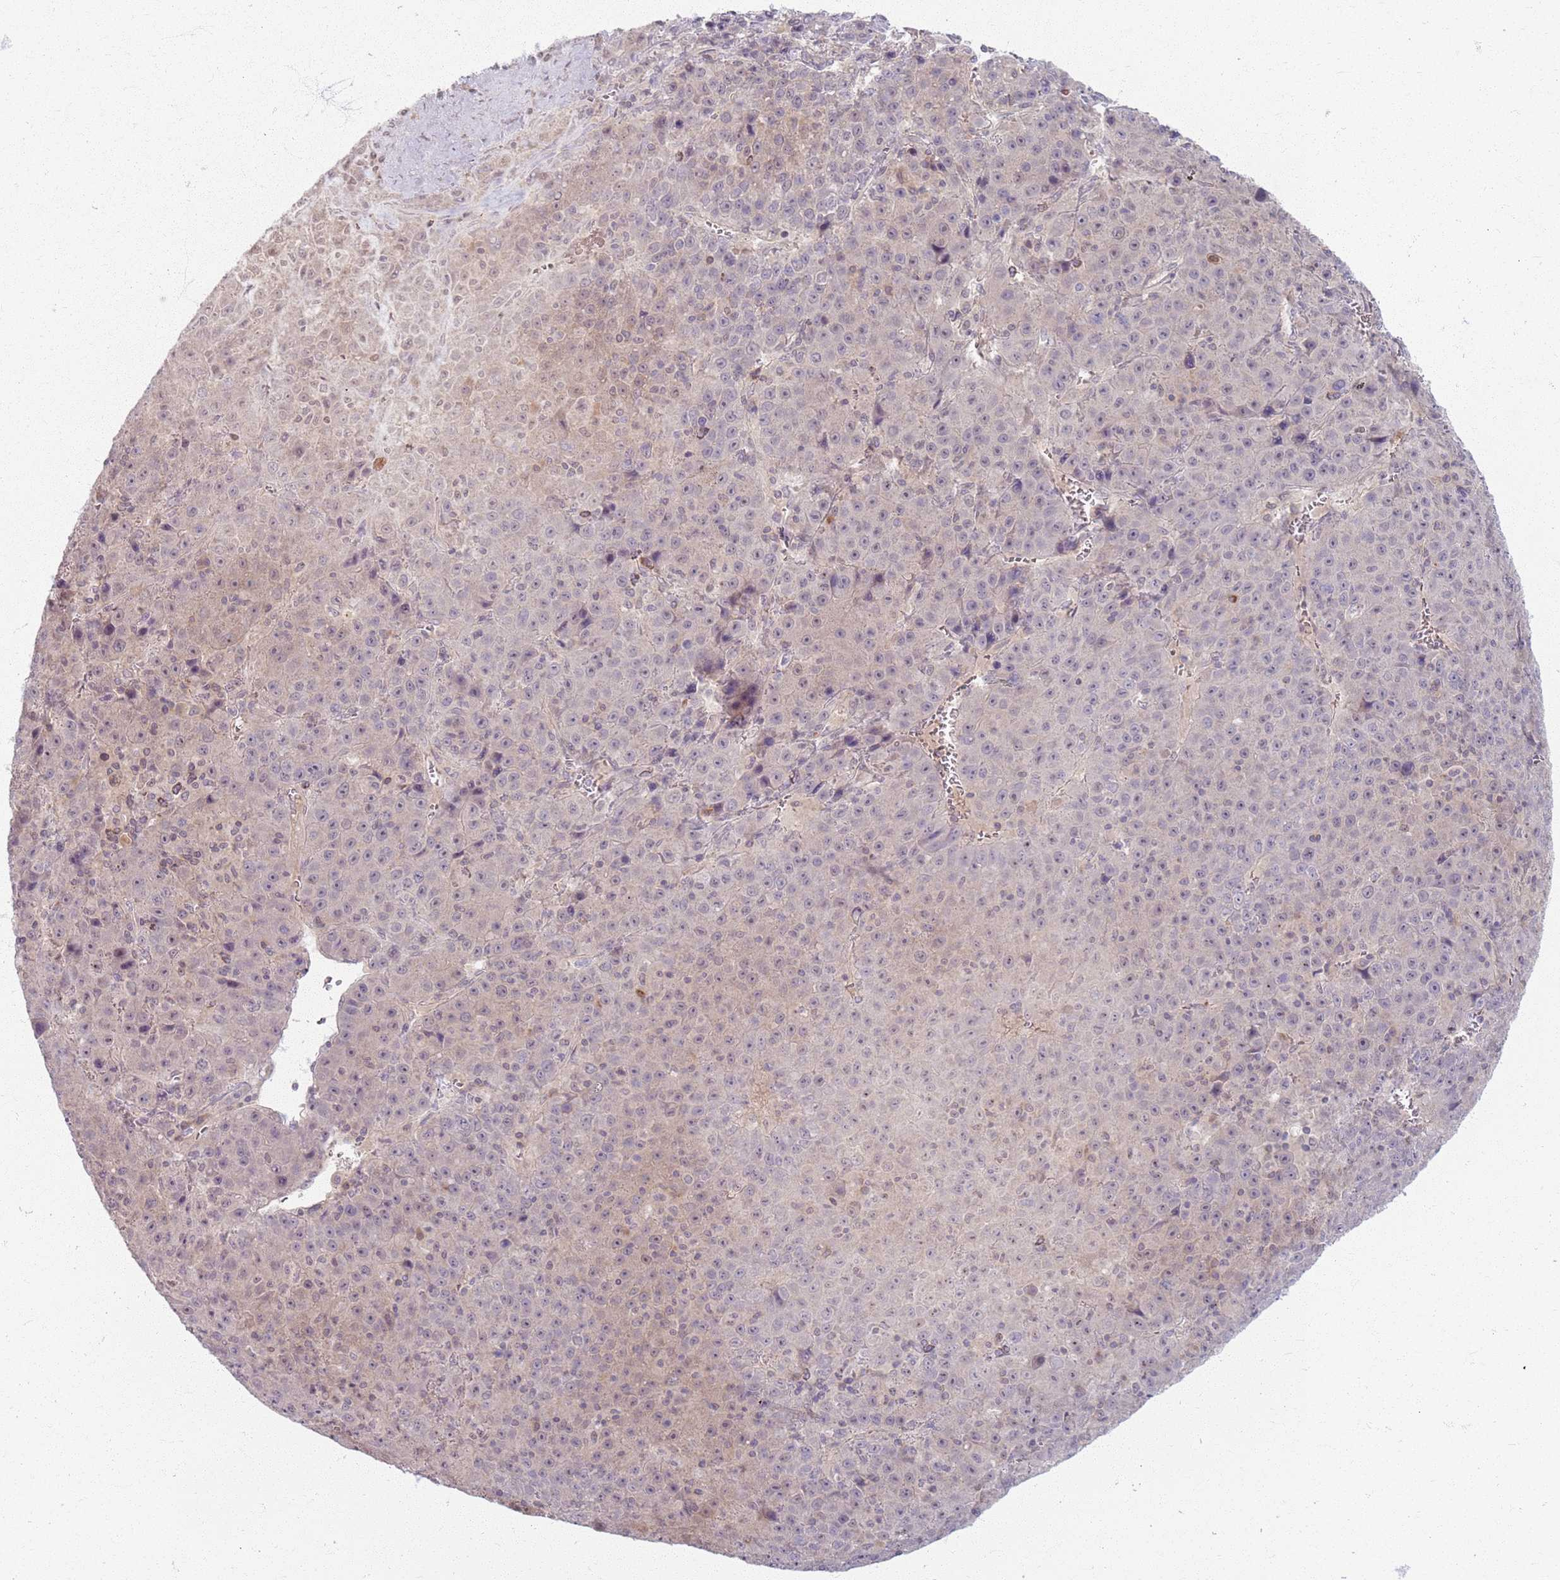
{"staining": {"intensity": "negative", "quantity": "none", "location": "none"}, "tissue": "liver cancer", "cell_type": "Tumor cells", "image_type": "cancer", "snomed": [{"axis": "morphology", "description": "Carcinoma, Hepatocellular, NOS"}, {"axis": "topography", "description": "Liver"}], "caption": "Immunohistochemistry photomicrograph of neoplastic tissue: human liver hepatocellular carcinoma stained with DAB exhibits no significant protein expression in tumor cells. Nuclei are stained in blue.", "gene": "ZDHHC2", "patient": {"sex": "female", "age": 53}}